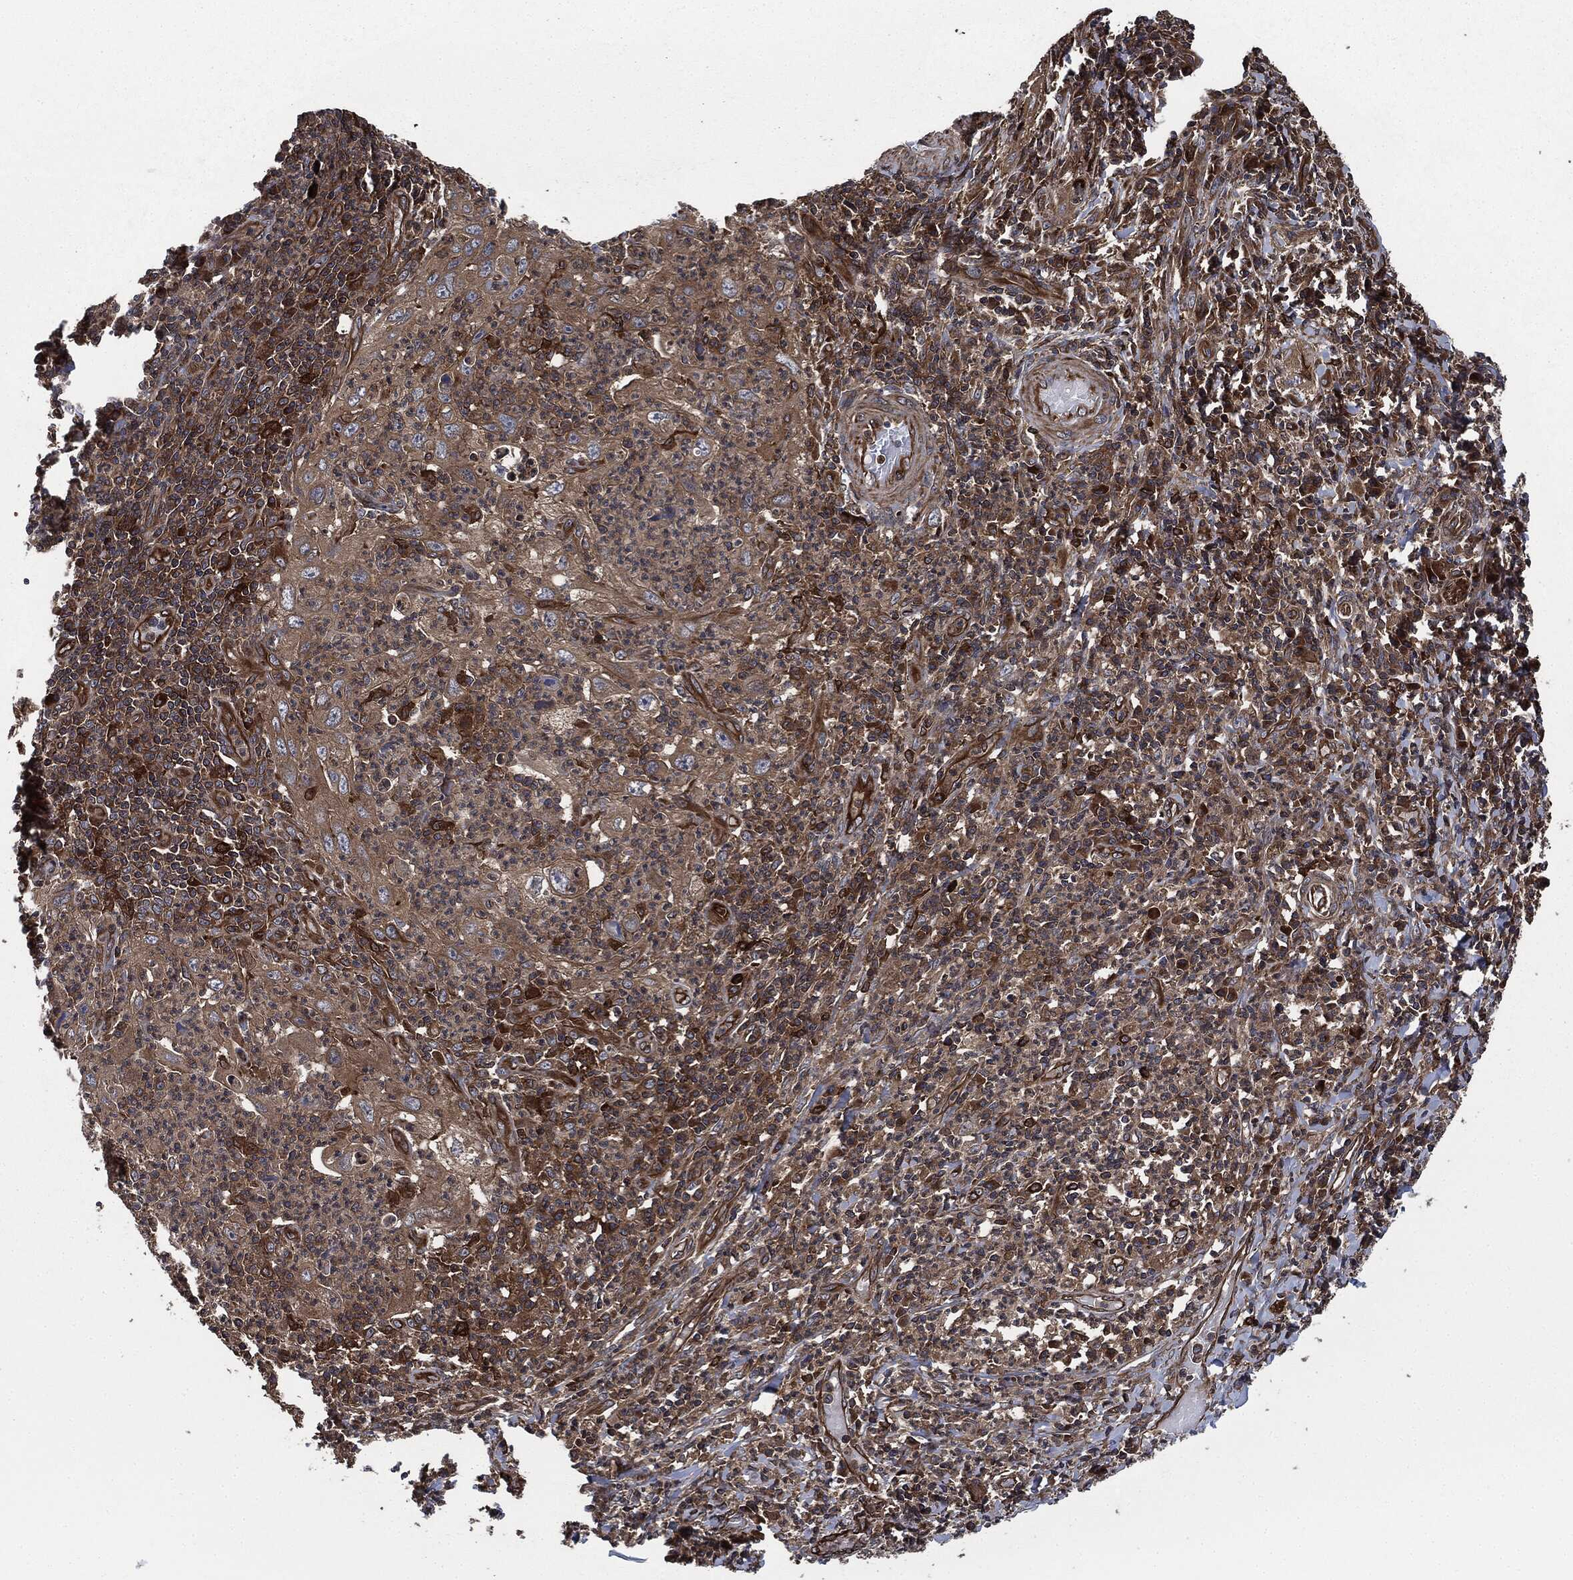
{"staining": {"intensity": "weak", "quantity": ">75%", "location": "cytoplasmic/membranous"}, "tissue": "cervical cancer", "cell_type": "Tumor cells", "image_type": "cancer", "snomed": [{"axis": "morphology", "description": "Squamous cell carcinoma, NOS"}, {"axis": "topography", "description": "Cervix"}], "caption": "IHC (DAB) staining of human cervical cancer demonstrates weak cytoplasmic/membranous protein staining in about >75% of tumor cells.", "gene": "RAP1GDS1", "patient": {"sex": "female", "age": 26}}